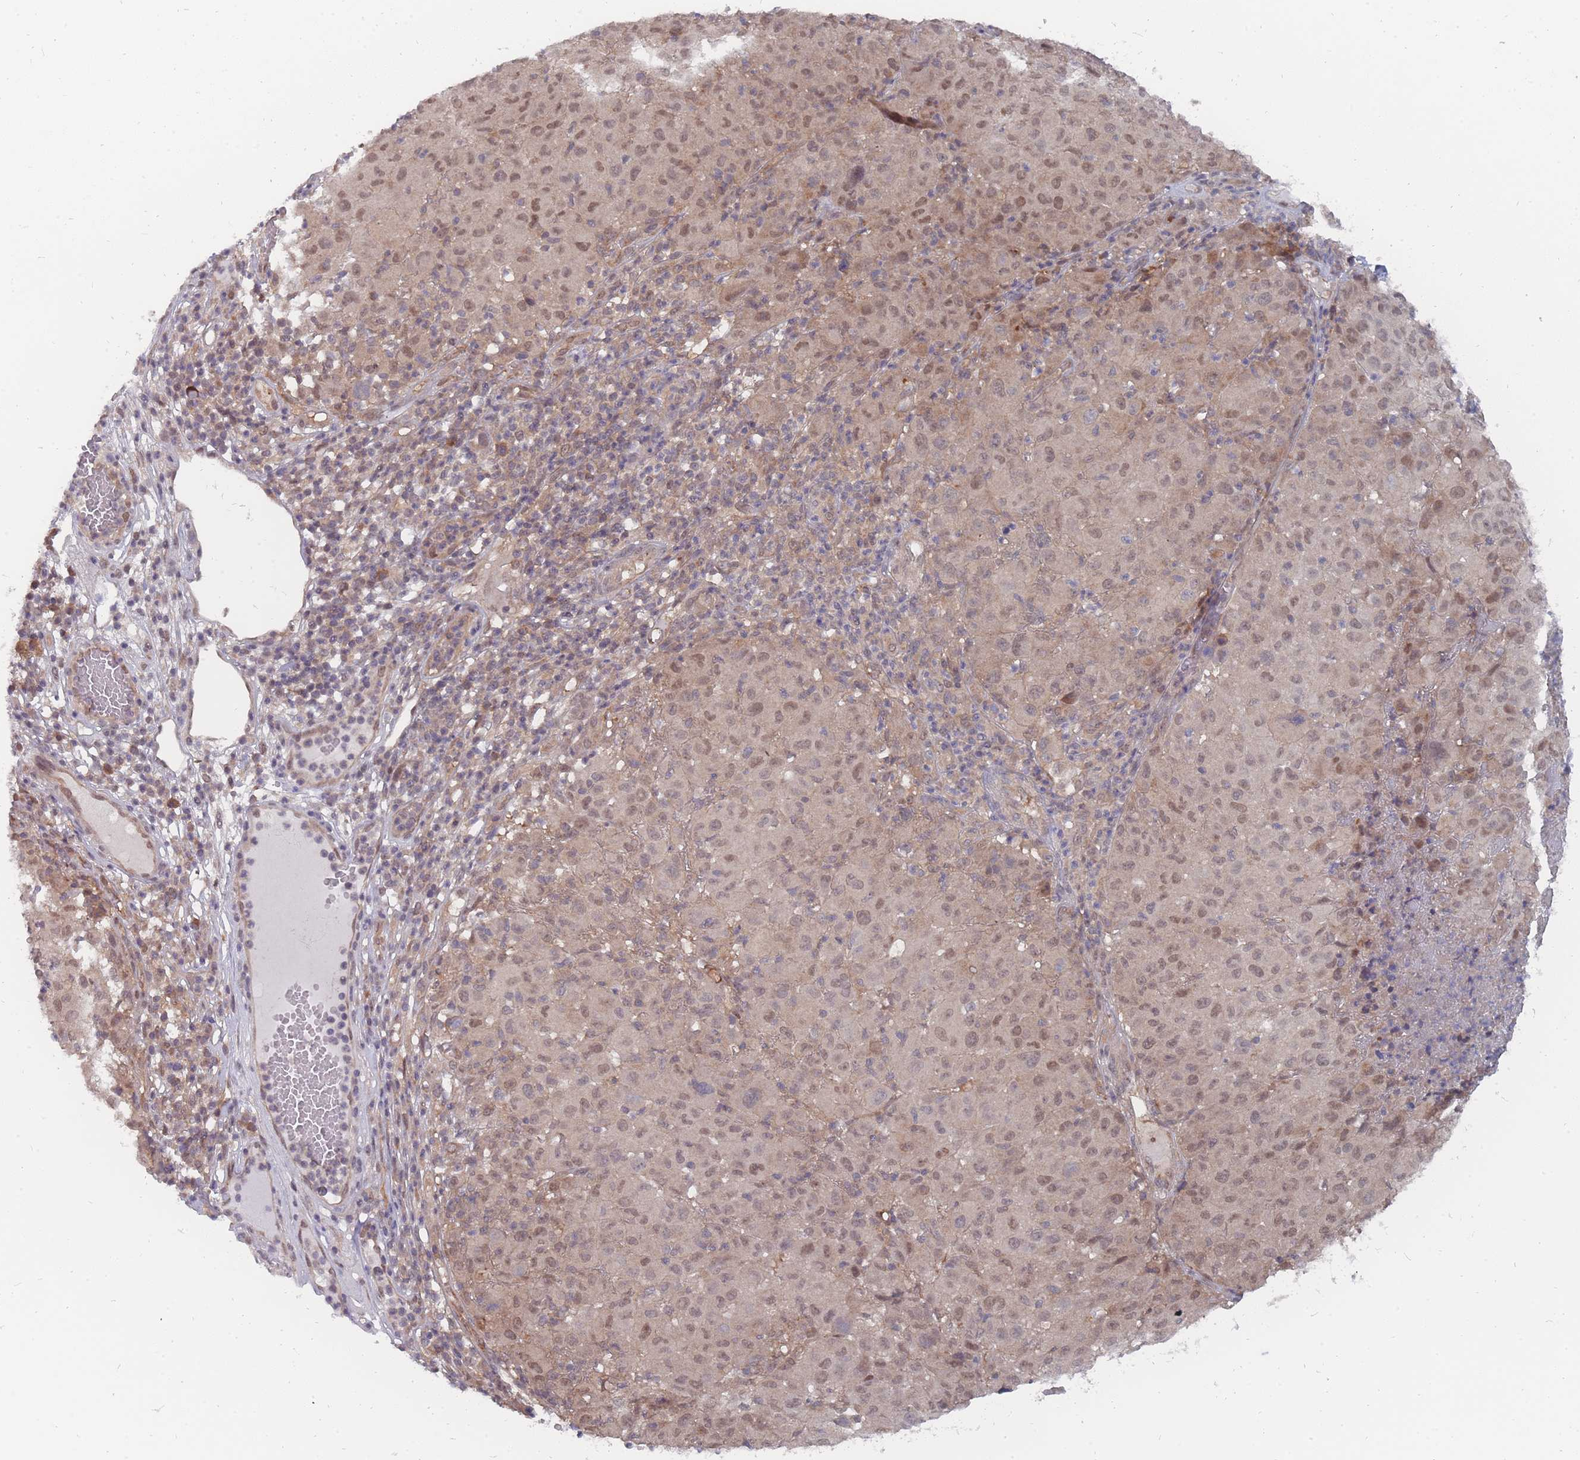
{"staining": {"intensity": "moderate", "quantity": ">75%", "location": "nuclear"}, "tissue": "melanoma", "cell_type": "Tumor cells", "image_type": "cancer", "snomed": [{"axis": "morphology", "description": "Malignant melanoma, NOS"}, {"axis": "topography", "description": "Skin"}], "caption": "Immunohistochemical staining of melanoma shows medium levels of moderate nuclear staining in approximately >75% of tumor cells. Ihc stains the protein in brown and the nuclei are stained blue.", "gene": "NKD1", "patient": {"sex": "male", "age": 73}}